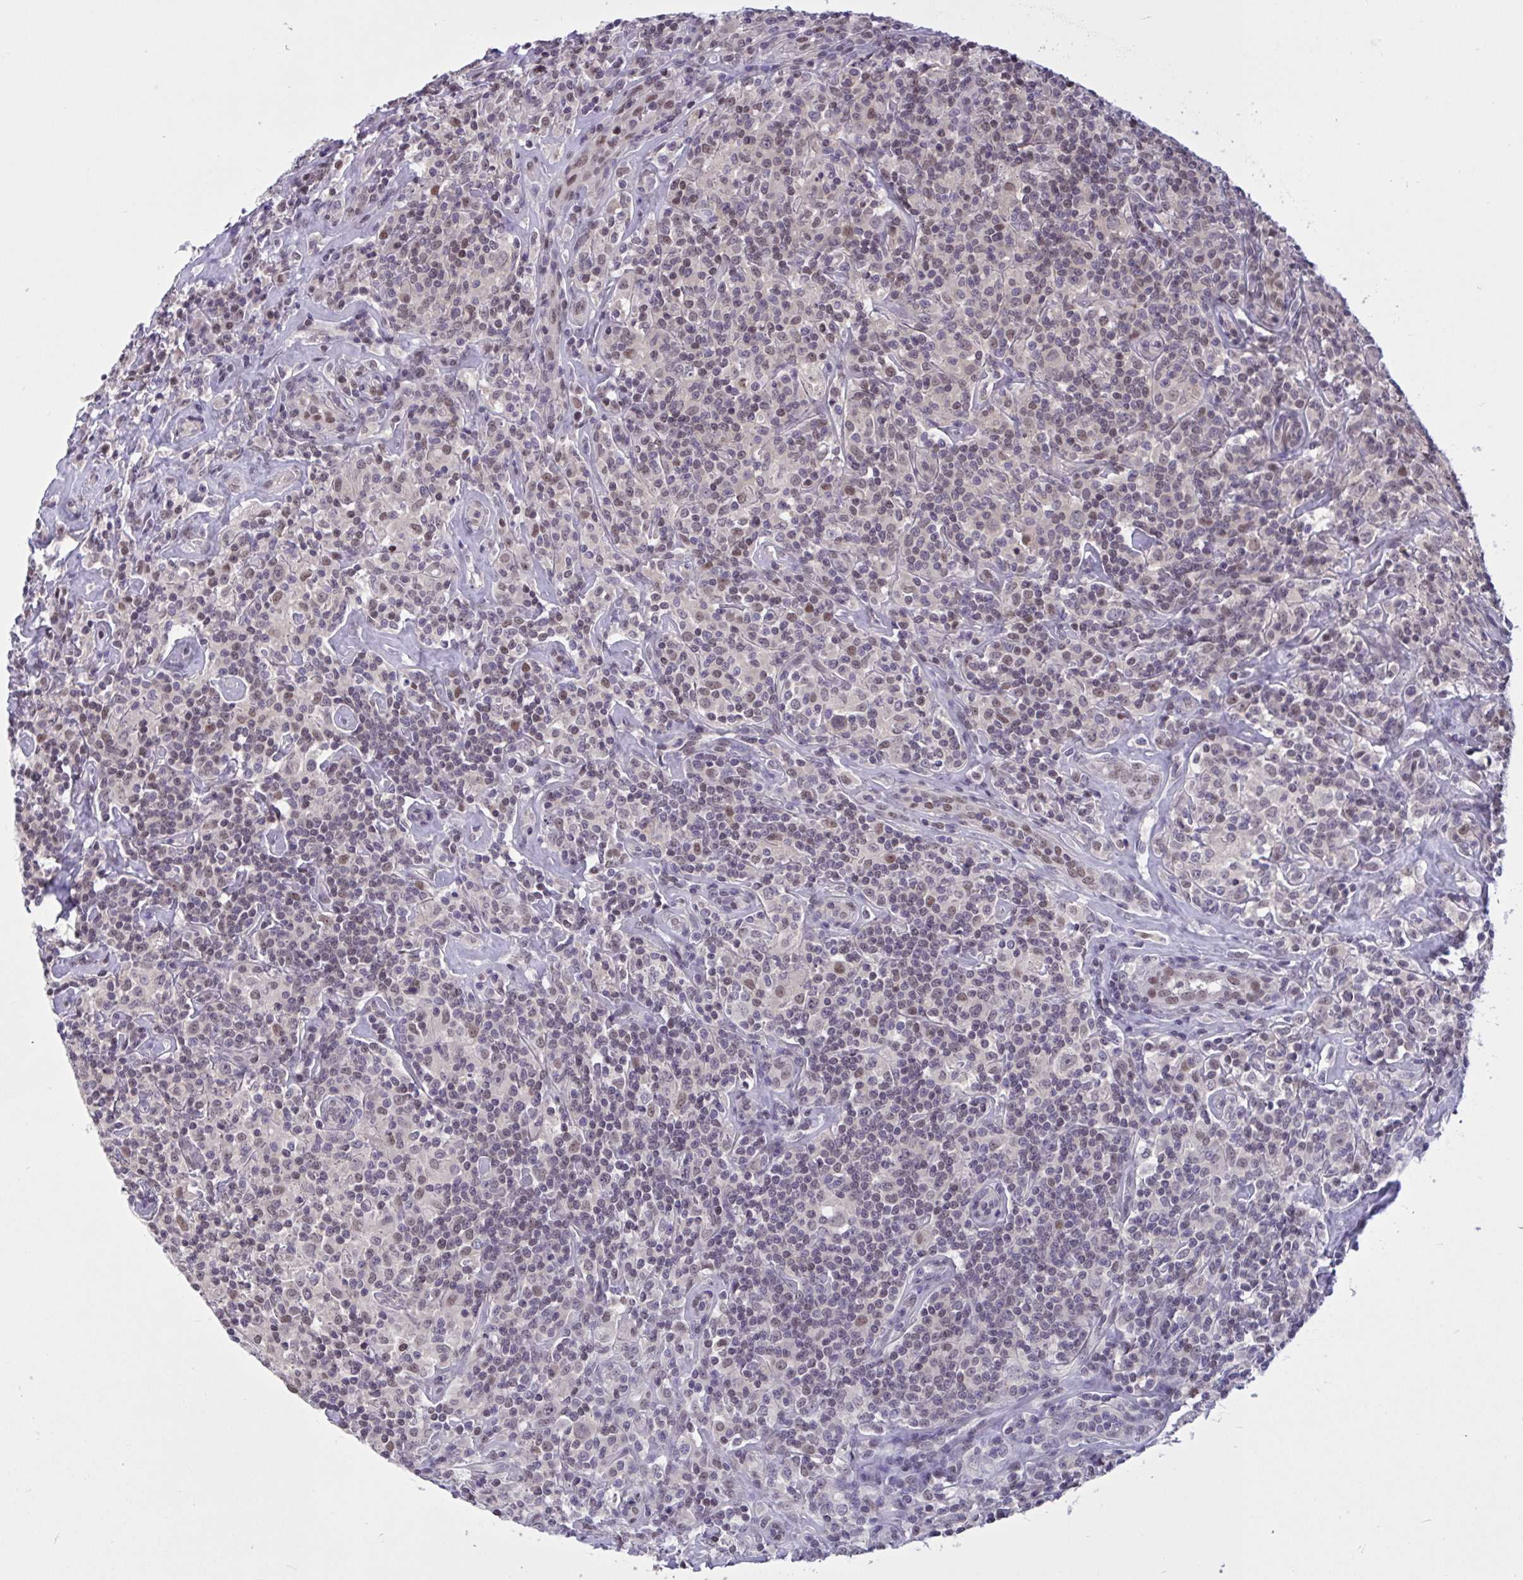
{"staining": {"intensity": "negative", "quantity": "none", "location": "none"}, "tissue": "lymphoma", "cell_type": "Tumor cells", "image_type": "cancer", "snomed": [{"axis": "morphology", "description": "Hodgkin's disease, NOS"}, {"axis": "morphology", "description": "Hodgkin's lymphoma, nodular sclerosis"}, {"axis": "topography", "description": "Lymph node"}], "caption": "A histopathology image of lymphoma stained for a protein shows no brown staining in tumor cells.", "gene": "RBL1", "patient": {"sex": "female", "age": 10}}